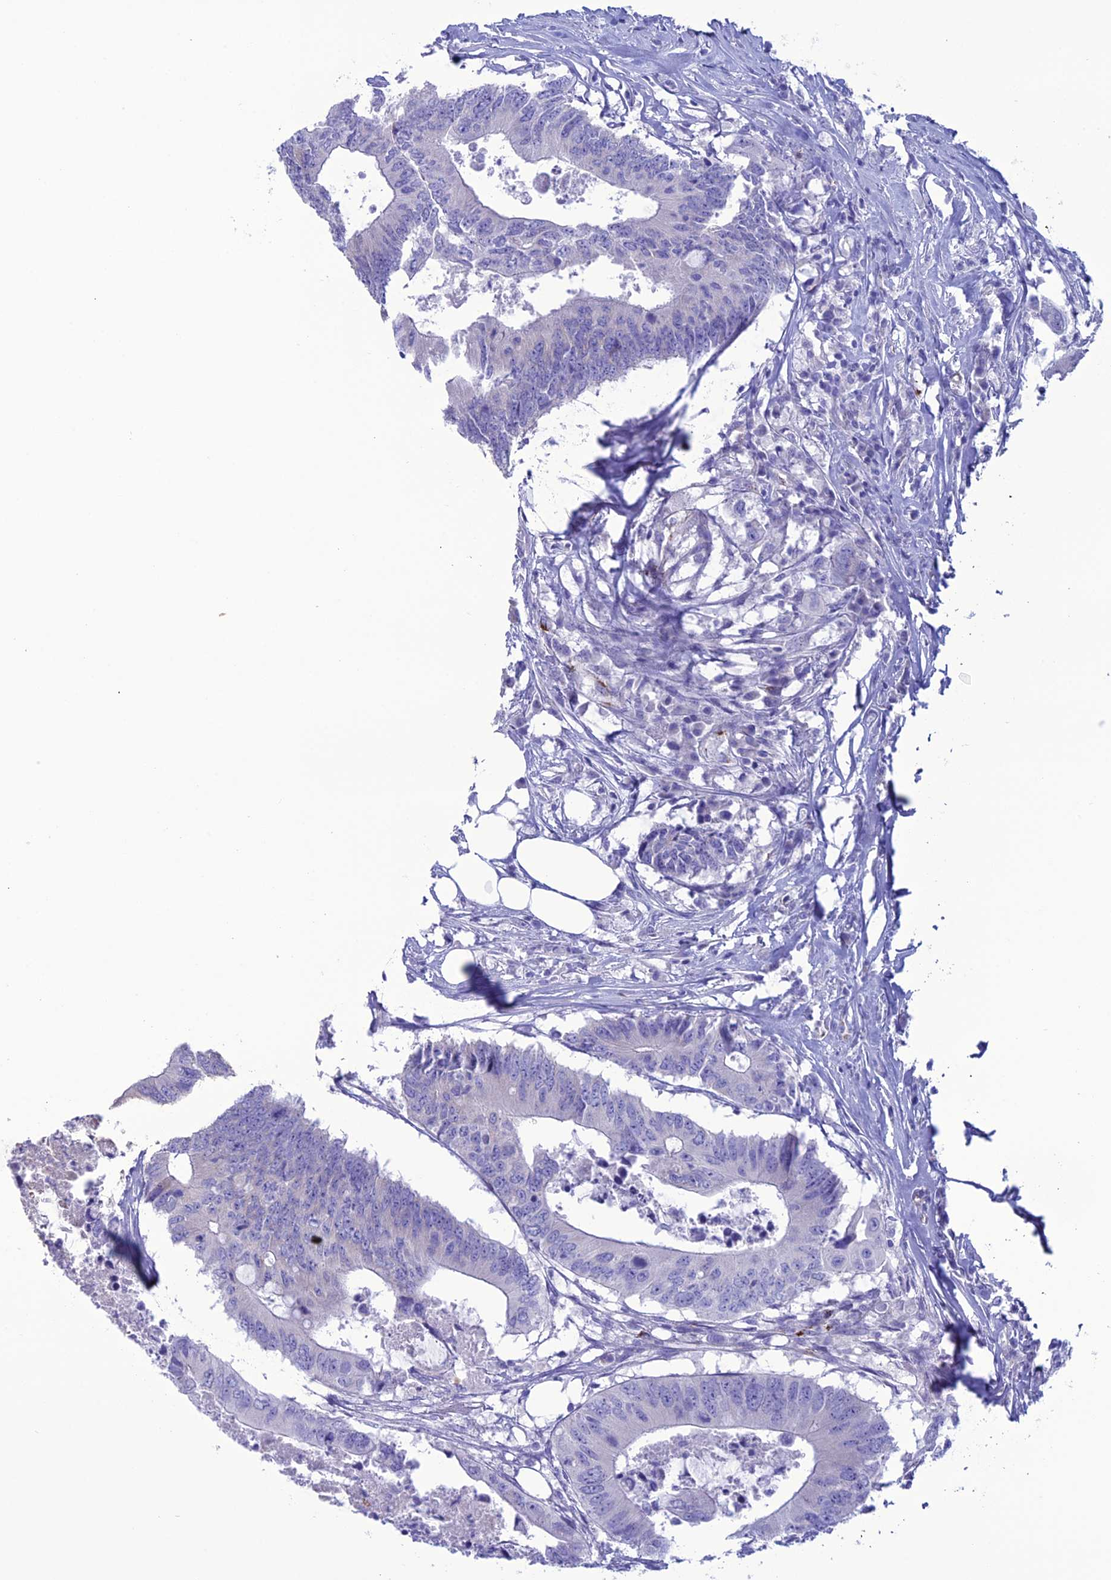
{"staining": {"intensity": "negative", "quantity": "none", "location": "none"}, "tissue": "colorectal cancer", "cell_type": "Tumor cells", "image_type": "cancer", "snomed": [{"axis": "morphology", "description": "Adenocarcinoma, NOS"}, {"axis": "topography", "description": "Colon"}], "caption": "There is no significant expression in tumor cells of colorectal cancer (adenocarcinoma).", "gene": "CDC42EP5", "patient": {"sex": "male", "age": 71}}